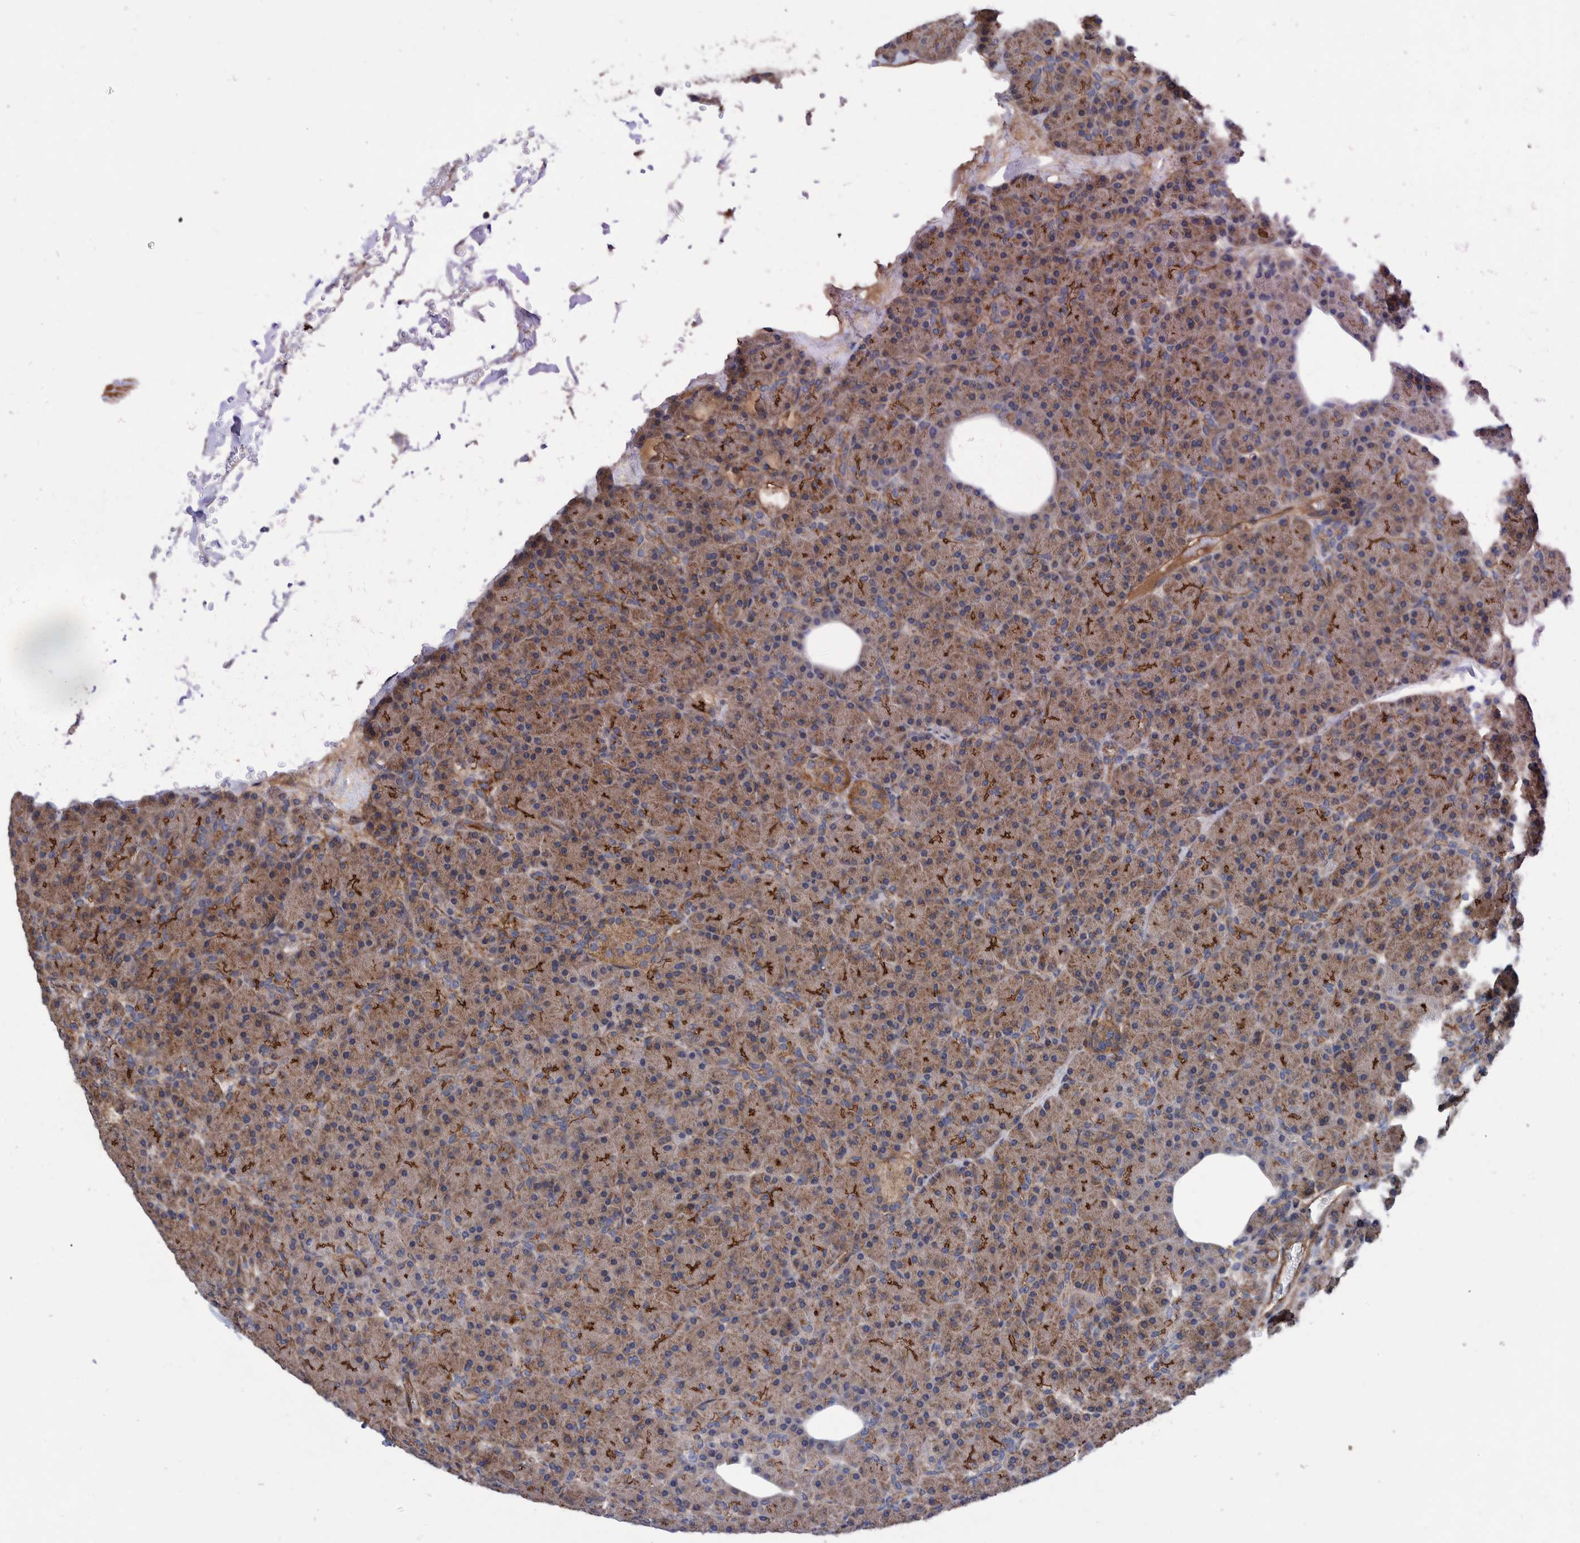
{"staining": {"intensity": "weak", "quantity": ">75%", "location": "cytoplasmic/membranous"}, "tissue": "pancreas", "cell_type": "Exocrine glandular cells", "image_type": "normal", "snomed": [{"axis": "morphology", "description": "Normal tissue, NOS"}, {"axis": "topography", "description": "Pancreas"}], "caption": "Protein staining by IHC demonstrates weak cytoplasmic/membranous expression in approximately >75% of exocrine glandular cells in normal pancreas.", "gene": "ENSG00000262660", "patient": {"sex": "female", "age": 43}}